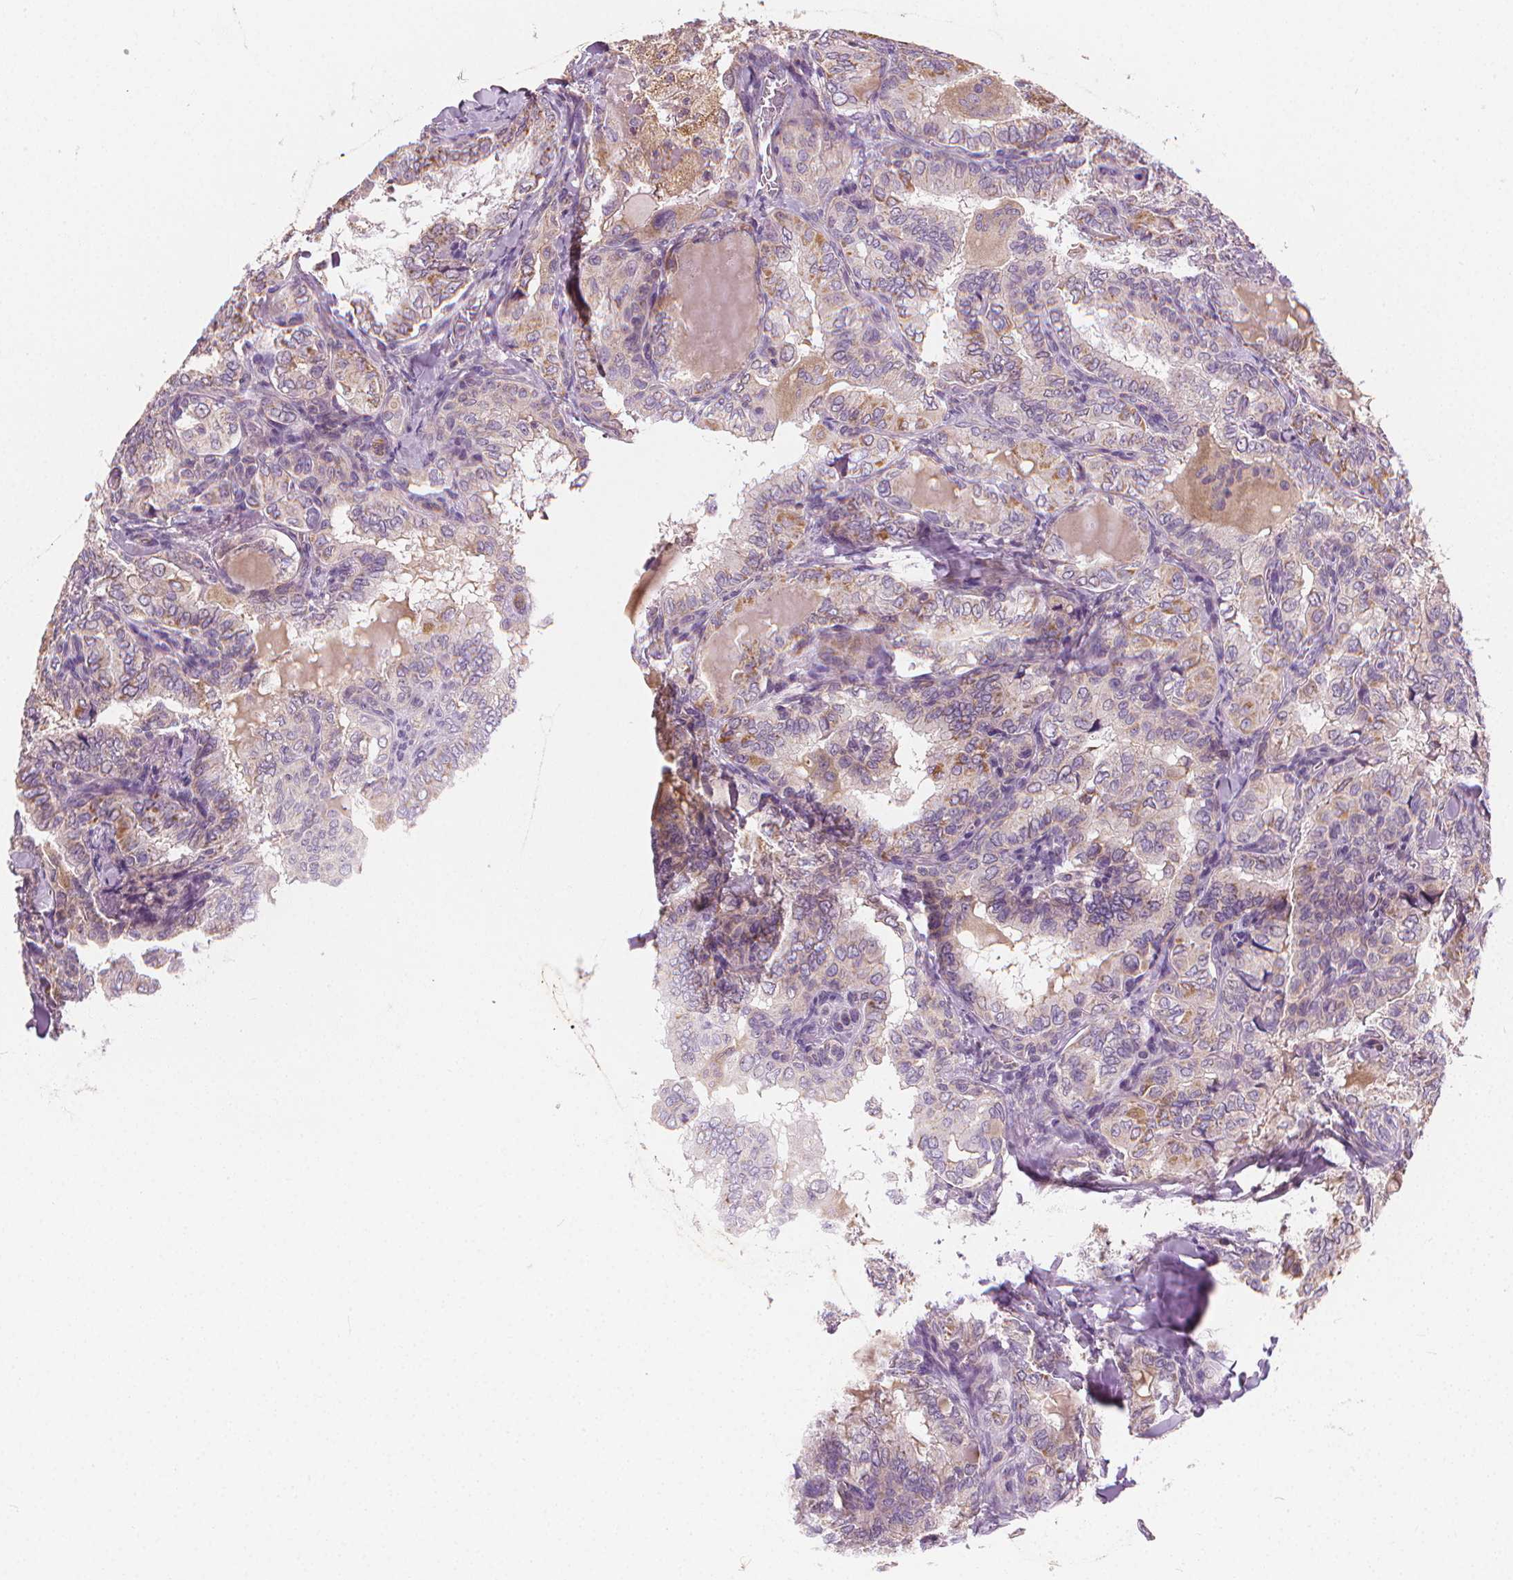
{"staining": {"intensity": "weak", "quantity": "<25%", "location": "cytoplasmic/membranous"}, "tissue": "thyroid cancer", "cell_type": "Tumor cells", "image_type": "cancer", "snomed": [{"axis": "morphology", "description": "Papillary adenocarcinoma, NOS"}, {"axis": "topography", "description": "Thyroid gland"}], "caption": "IHC of human thyroid papillary adenocarcinoma displays no staining in tumor cells.", "gene": "RAB20", "patient": {"sex": "female", "age": 75}}